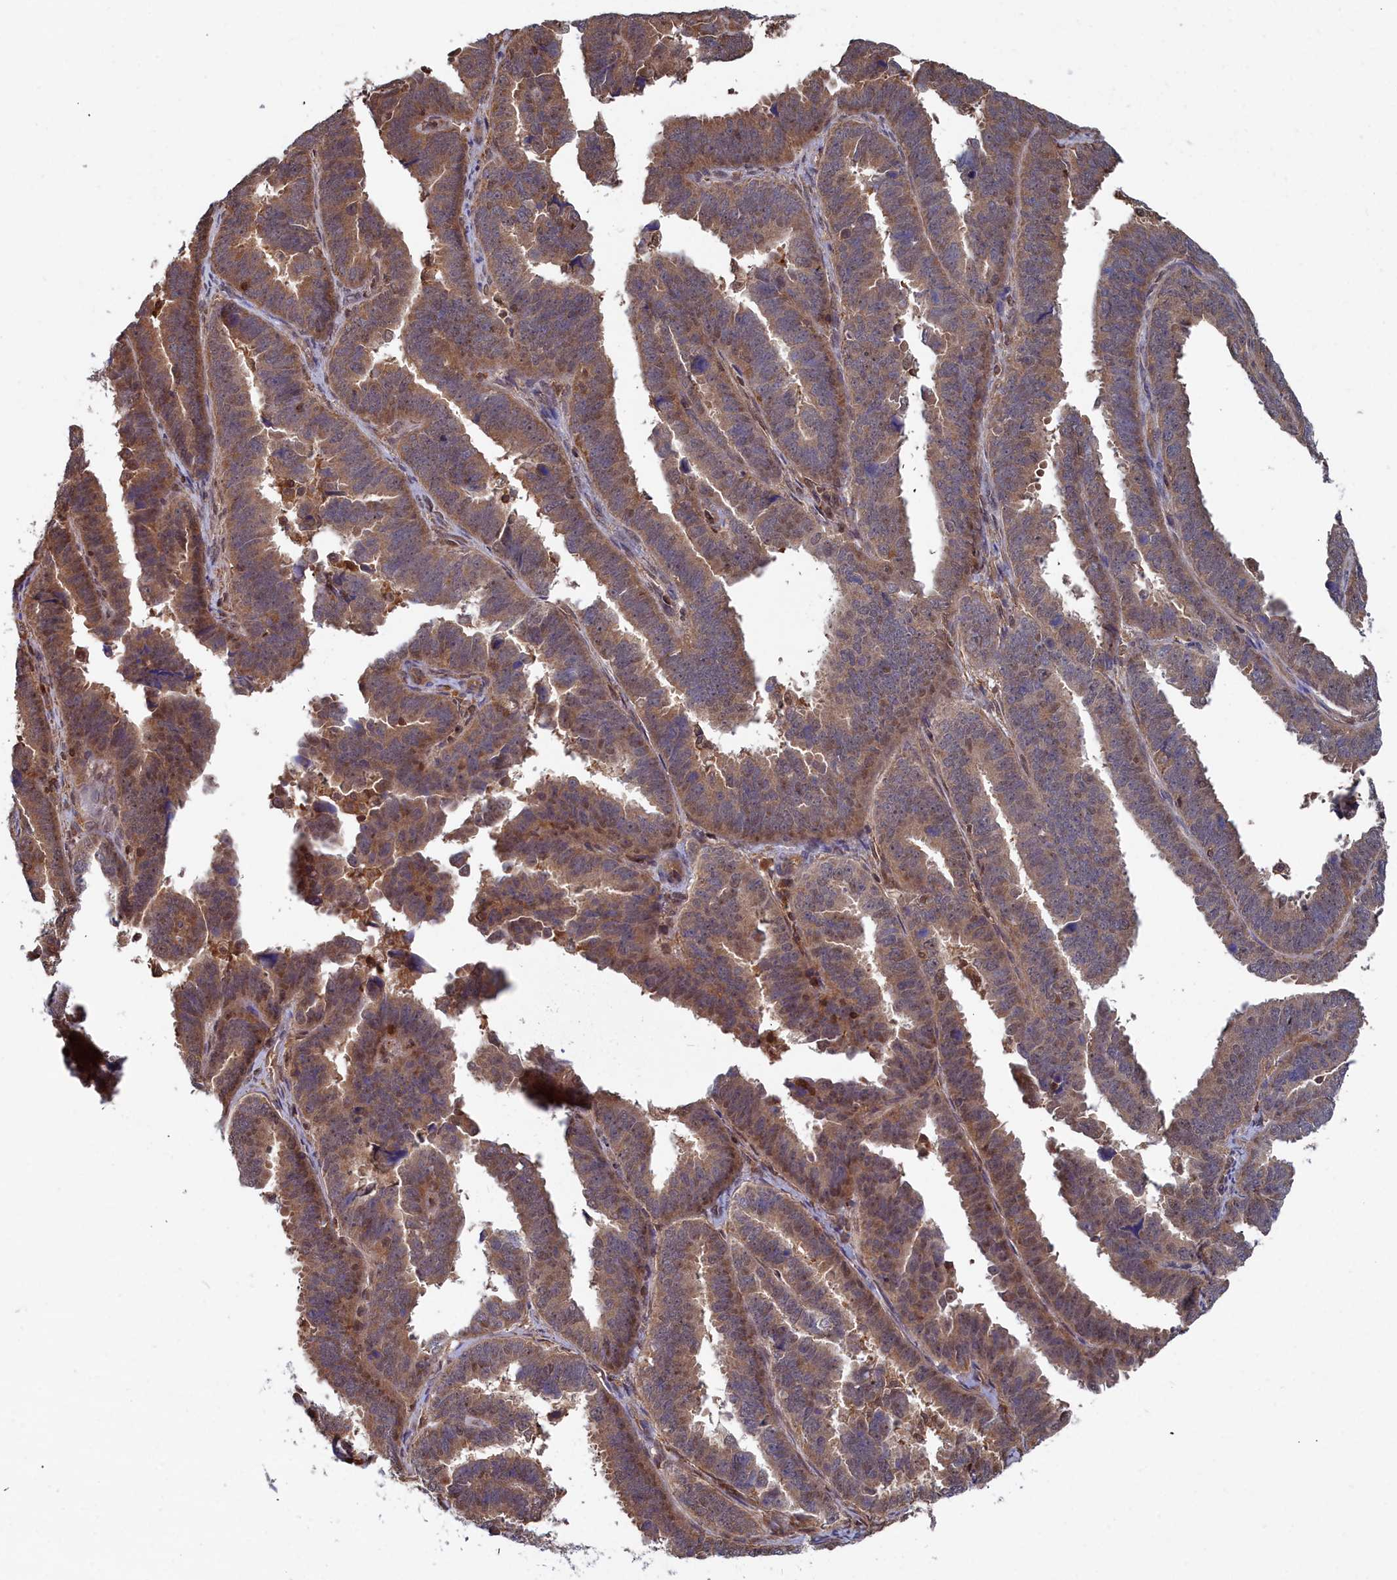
{"staining": {"intensity": "moderate", "quantity": ">75%", "location": "cytoplasmic/membranous"}, "tissue": "endometrial cancer", "cell_type": "Tumor cells", "image_type": "cancer", "snomed": [{"axis": "morphology", "description": "Adenocarcinoma, NOS"}, {"axis": "topography", "description": "Endometrium"}], "caption": "A brown stain labels moderate cytoplasmic/membranous expression of a protein in endometrial cancer tumor cells.", "gene": "GFRA2", "patient": {"sex": "female", "age": 75}}